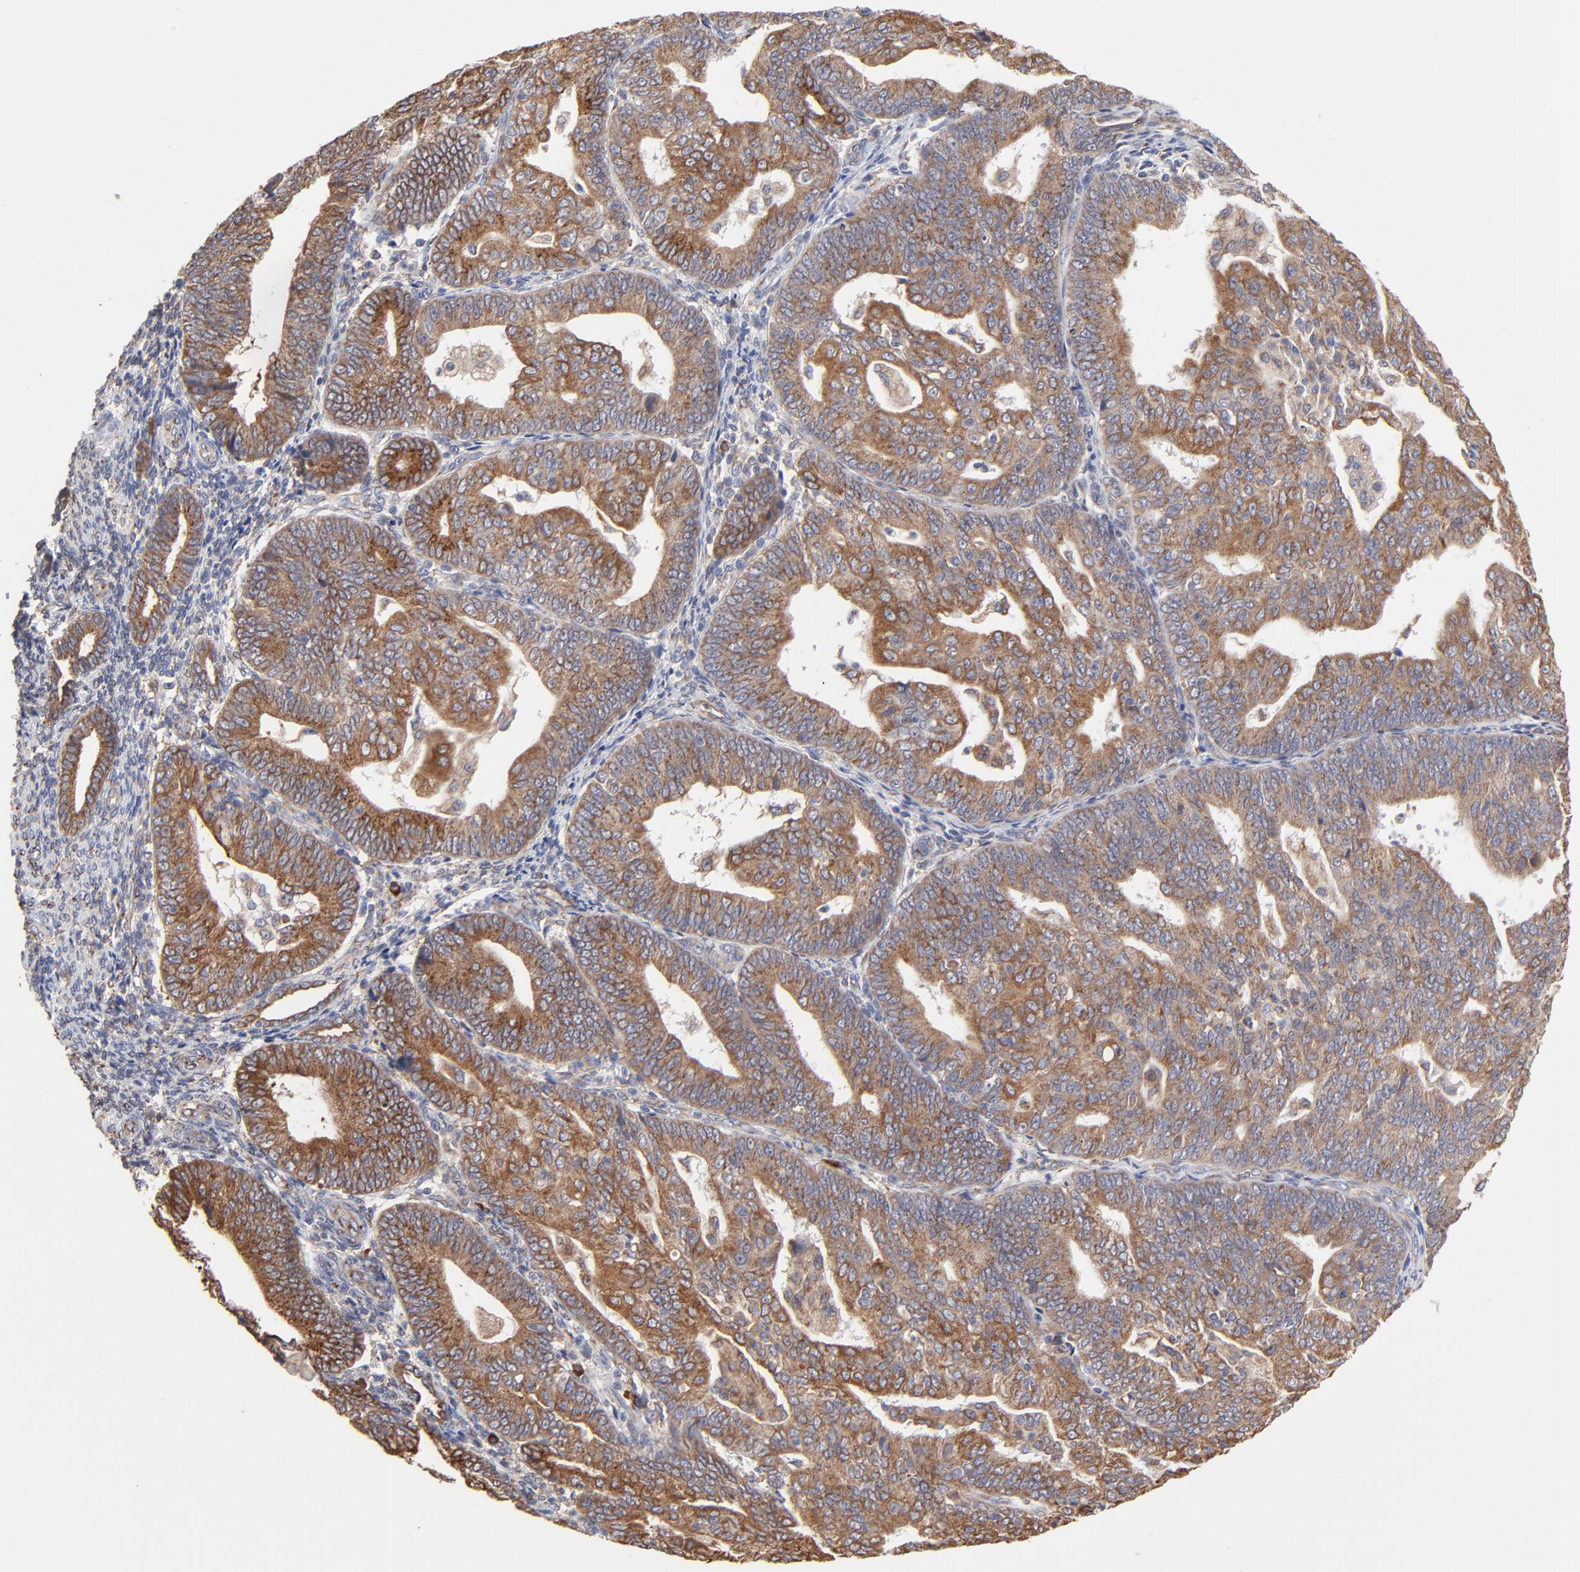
{"staining": {"intensity": "moderate", "quantity": ">75%", "location": "cytoplasmic/membranous"}, "tissue": "endometrial cancer", "cell_type": "Tumor cells", "image_type": "cancer", "snomed": [{"axis": "morphology", "description": "Adenocarcinoma, NOS"}, {"axis": "topography", "description": "Endometrium"}], "caption": "Human endometrial cancer stained for a protein (brown) demonstrates moderate cytoplasmic/membranous positive expression in approximately >75% of tumor cells.", "gene": "LMAN1", "patient": {"sex": "female", "age": 56}}